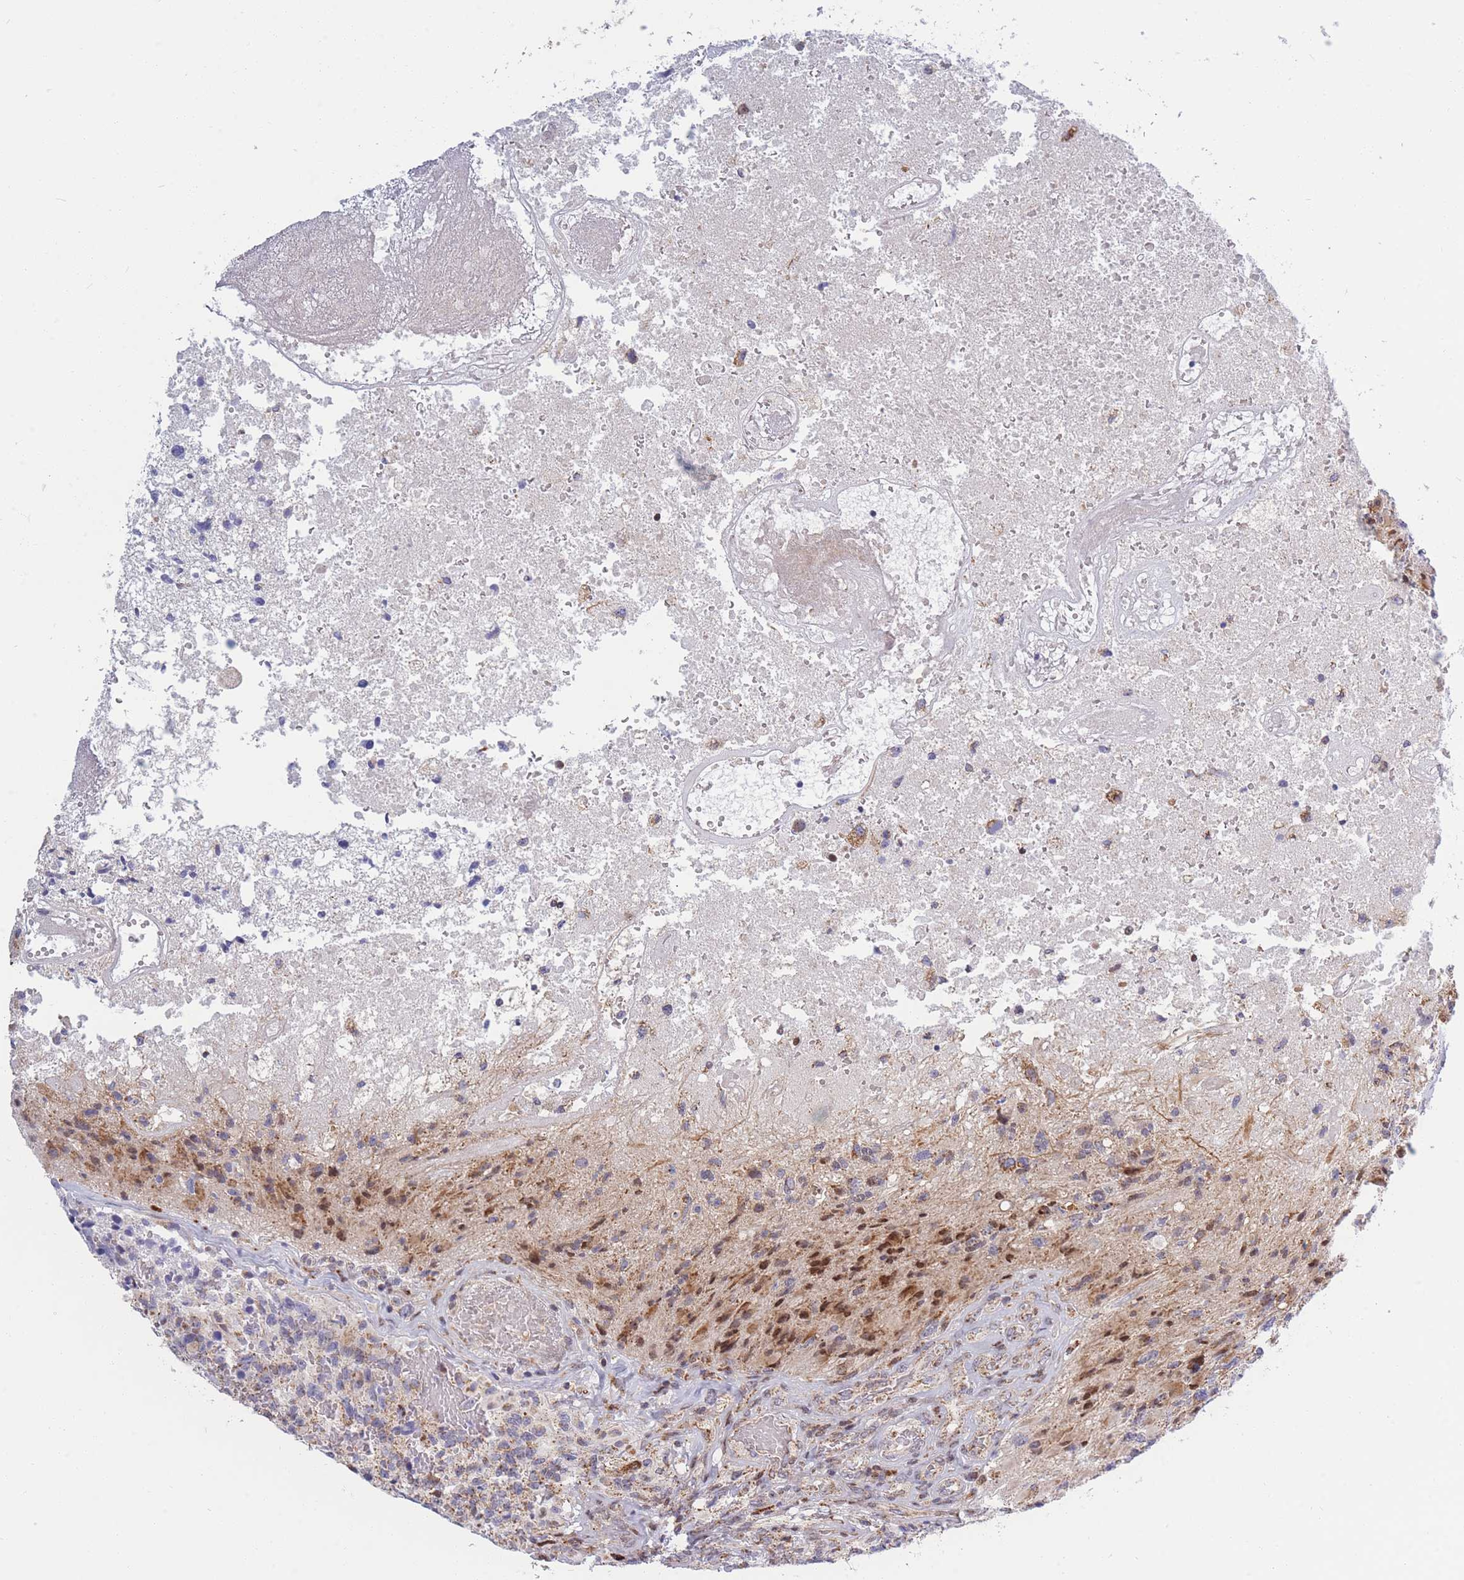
{"staining": {"intensity": "moderate", "quantity": ">75%", "location": "cytoplasmic/membranous,nuclear"}, "tissue": "glioma", "cell_type": "Tumor cells", "image_type": "cancer", "snomed": [{"axis": "morphology", "description": "Glioma, malignant, High grade"}, {"axis": "topography", "description": "Brain"}], "caption": "Malignant high-grade glioma was stained to show a protein in brown. There is medium levels of moderate cytoplasmic/membranous and nuclear positivity in about >75% of tumor cells. The staining was performed using DAB to visualize the protein expression in brown, while the nuclei were stained in blue with hematoxylin (Magnification: 20x).", "gene": "MOB4", "patient": {"sex": "male", "age": 76}}